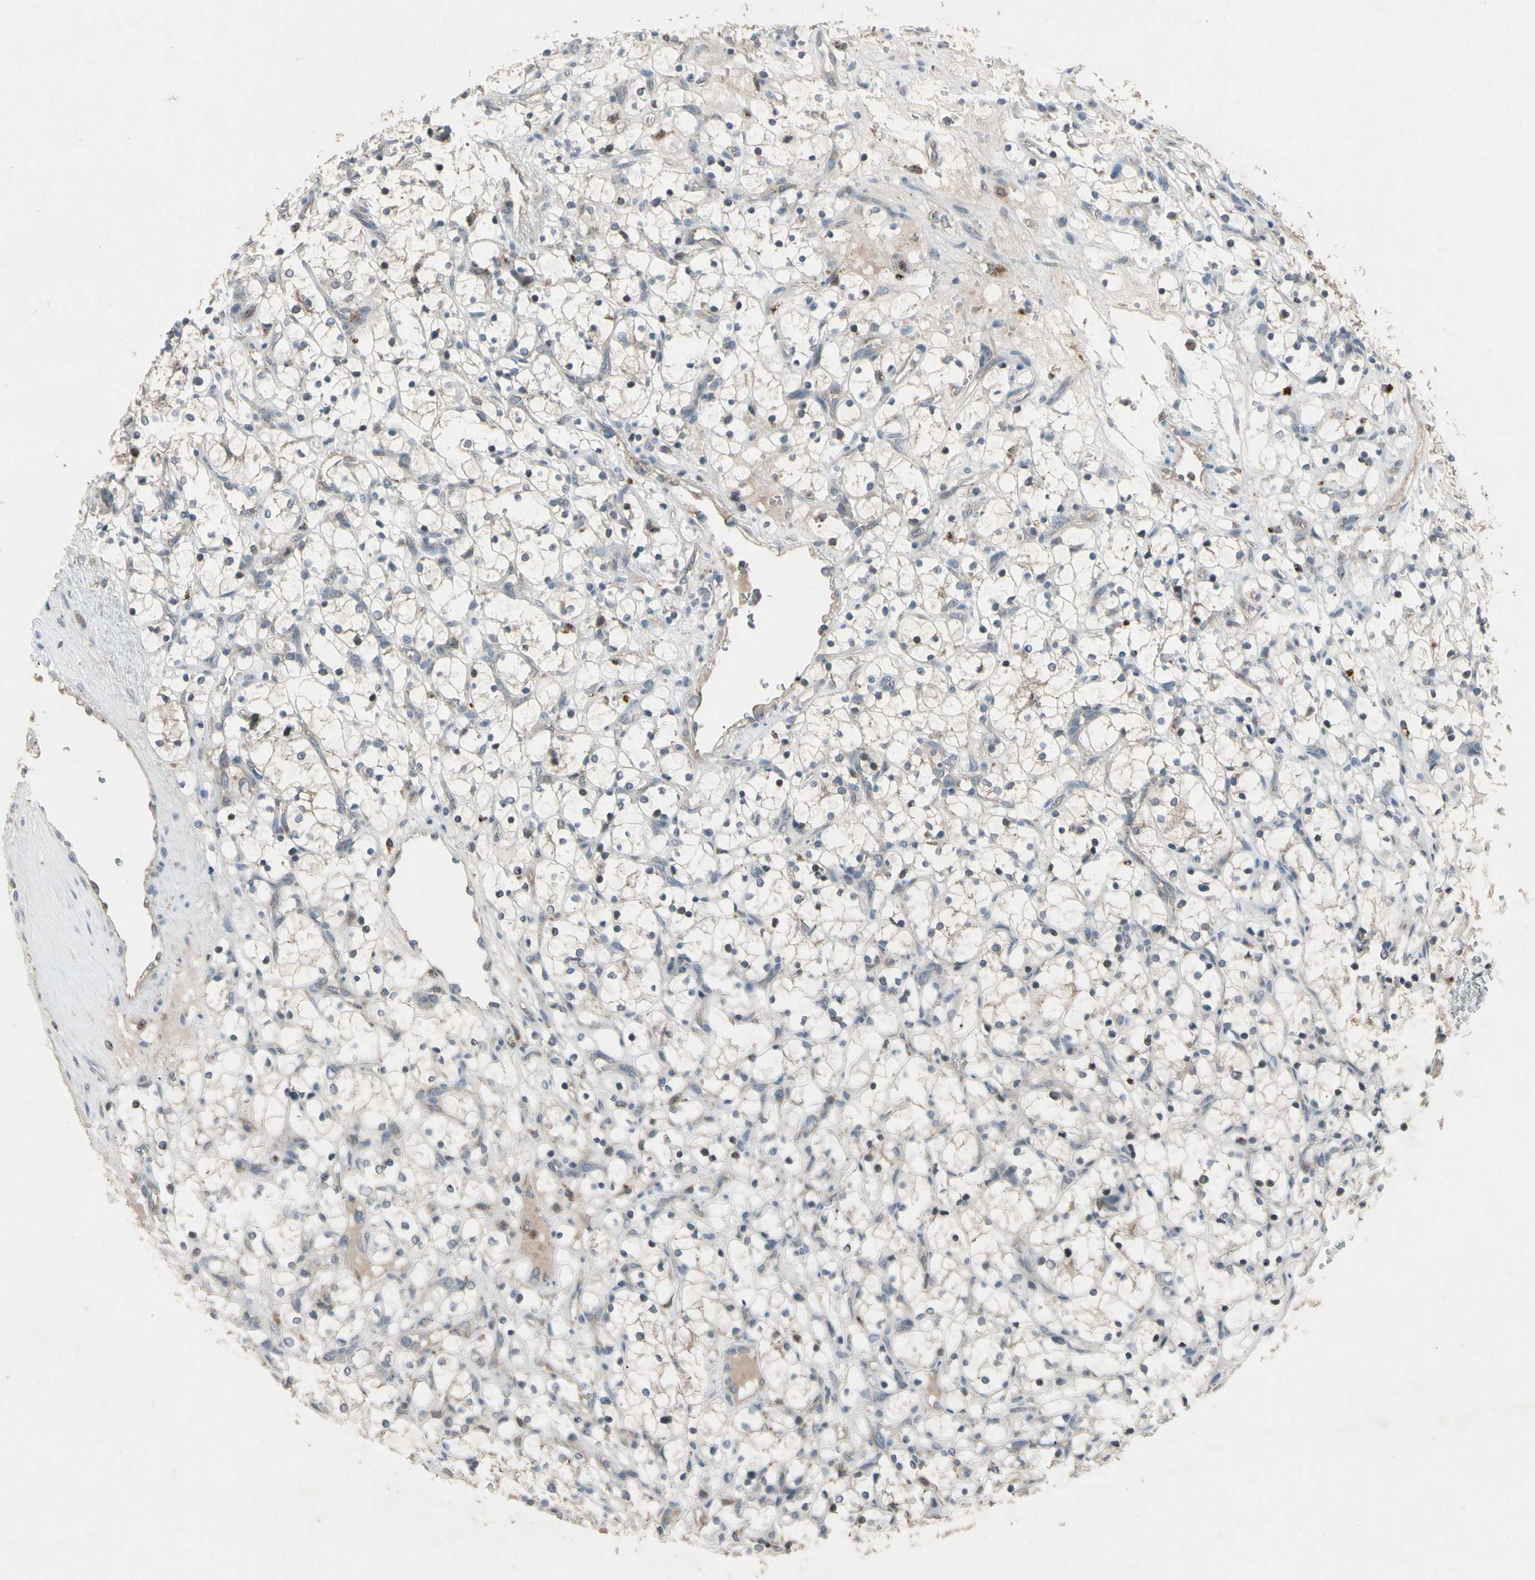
{"staining": {"intensity": "weak", "quantity": "<25%", "location": "cytoplasmic/membranous"}, "tissue": "renal cancer", "cell_type": "Tumor cells", "image_type": "cancer", "snomed": [{"axis": "morphology", "description": "Adenocarcinoma, NOS"}, {"axis": "topography", "description": "Kidney"}], "caption": "Renal adenocarcinoma stained for a protein using IHC displays no positivity tumor cells.", "gene": "NMI", "patient": {"sex": "female", "age": 69}}